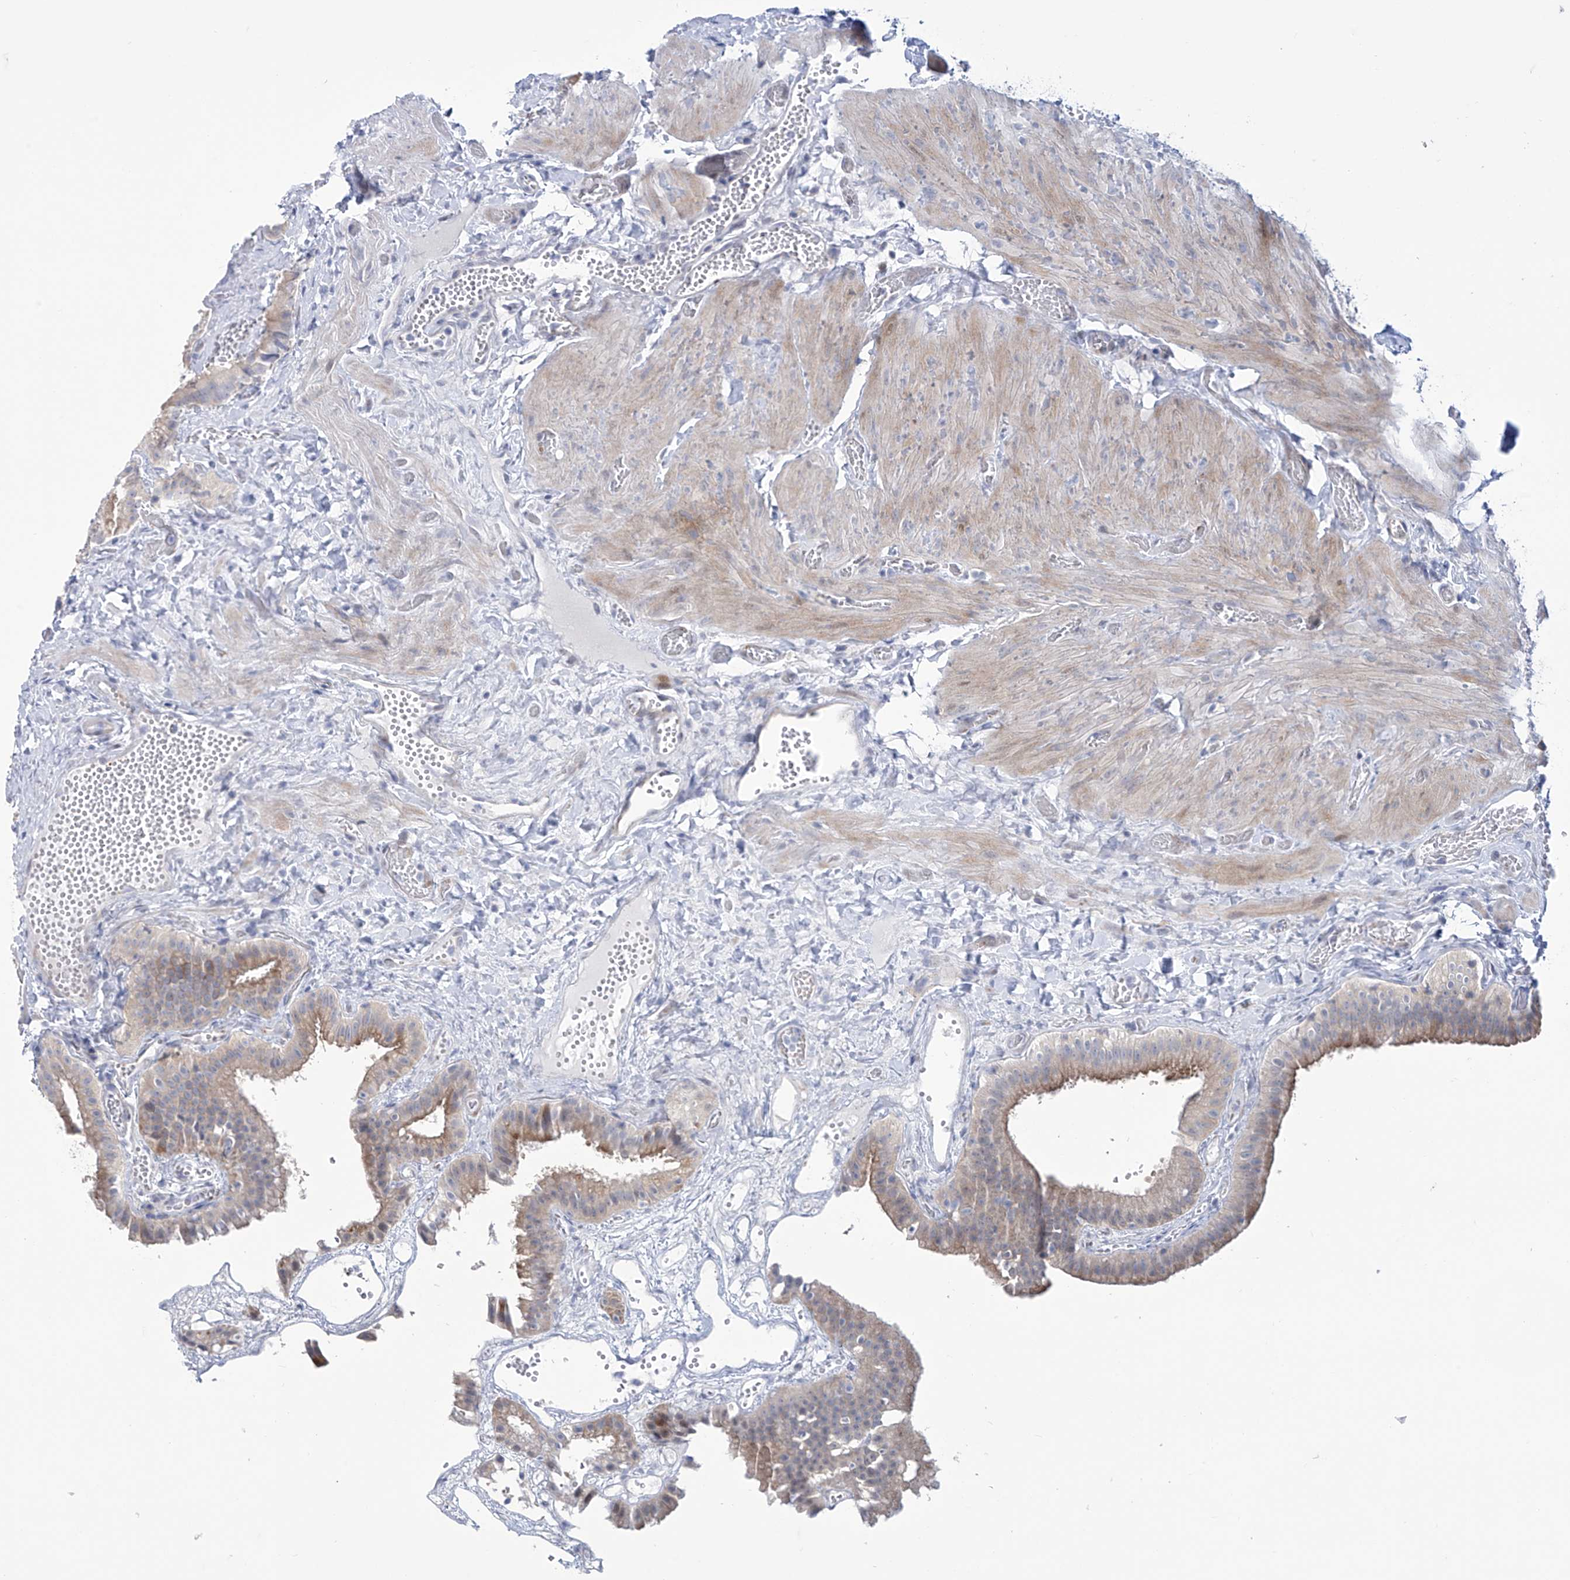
{"staining": {"intensity": "moderate", "quantity": "<25%", "location": "cytoplasmic/membranous"}, "tissue": "gallbladder", "cell_type": "Glandular cells", "image_type": "normal", "snomed": [{"axis": "morphology", "description": "Normal tissue, NOS"}, {"axis": "topography", "description": "Gallbladder"}], "caption": "Immunohistochemical staining of benign gallbladder exhibits low levels of moderate cytoplasmic/membranous staining in about <25% of glandular cells.", "gene": "TRIM60", "patient": {"sex": "female", "age": 64}}